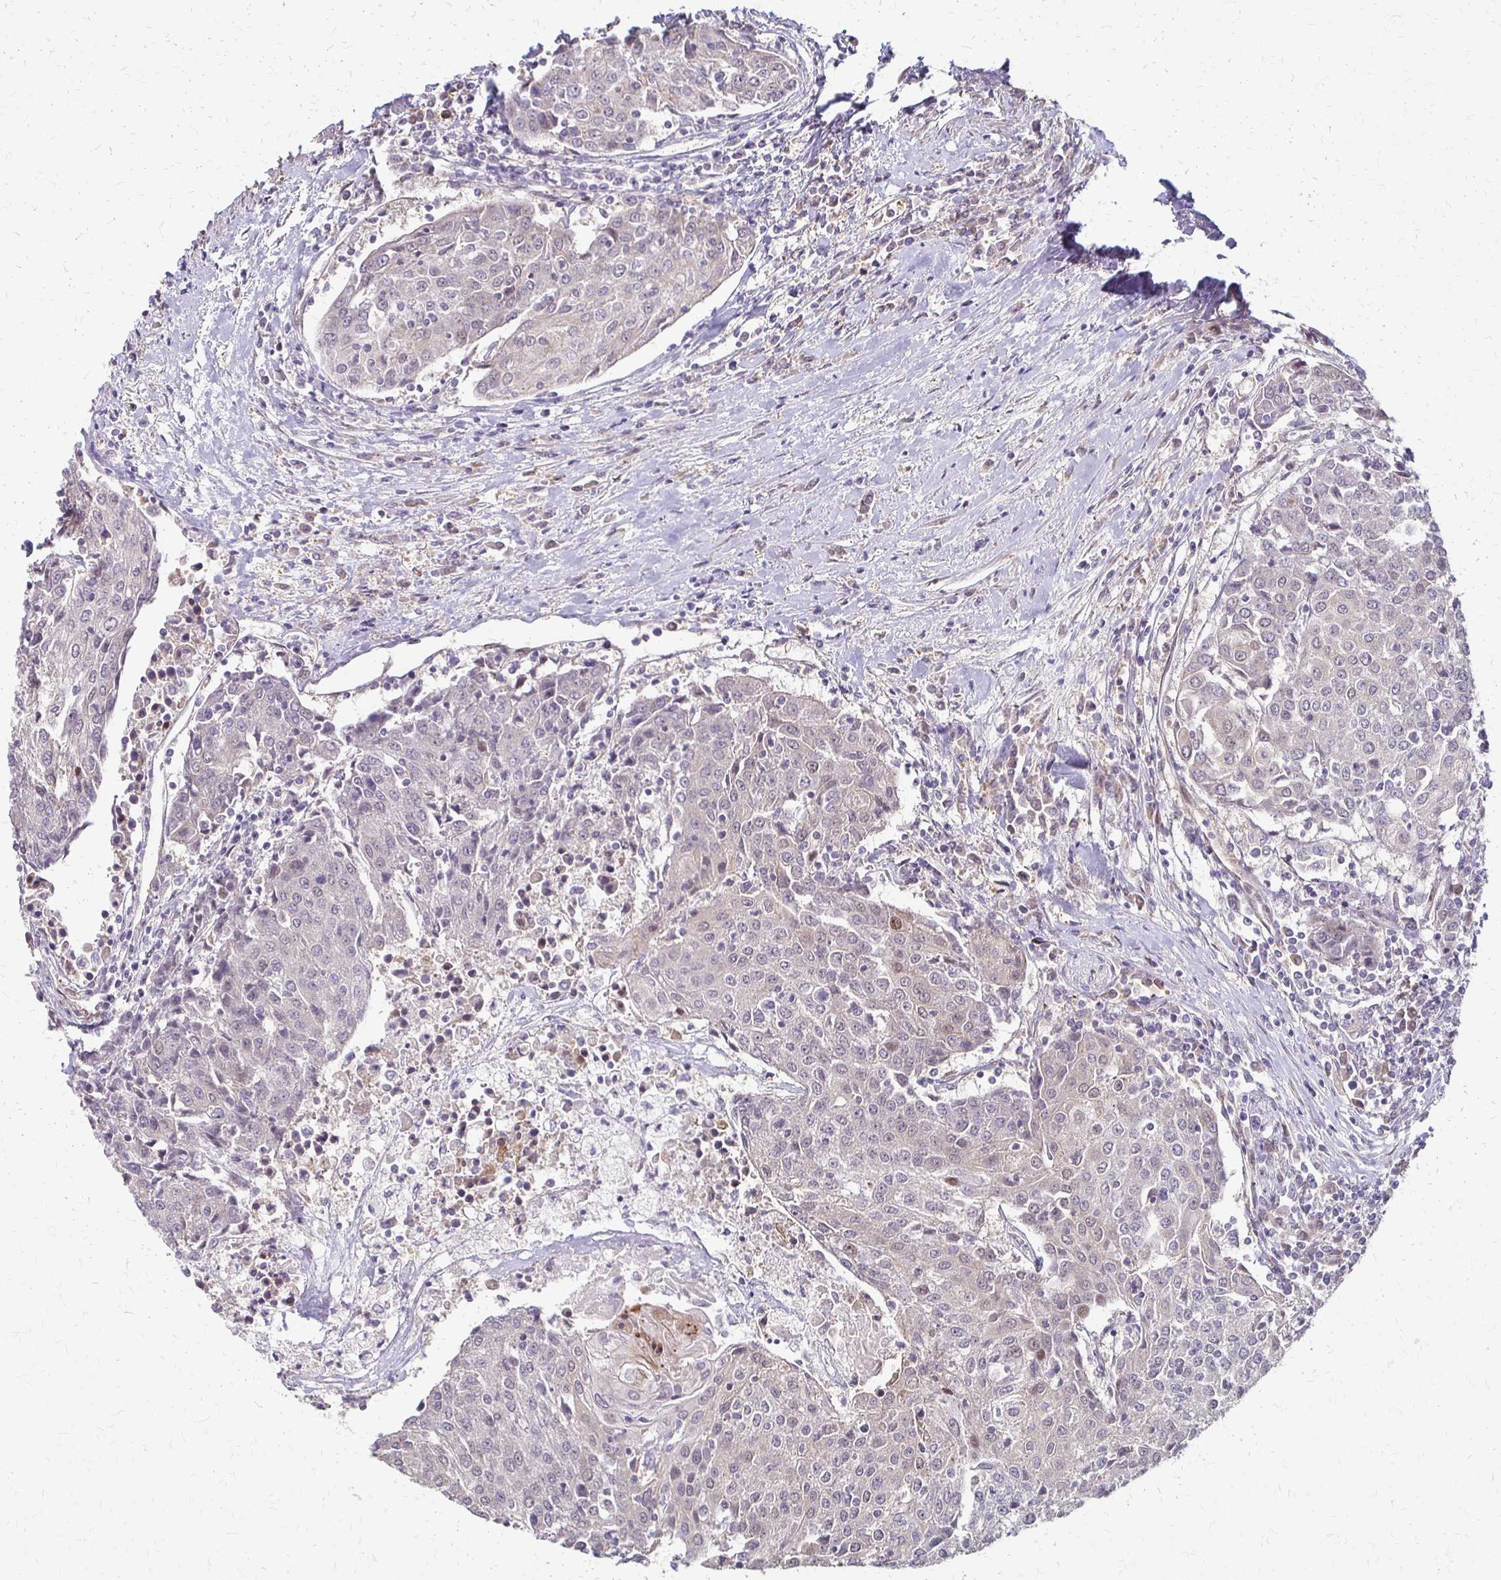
{"staining": {"intensity": "negative", "quantity": "none", "location": "none"}, "tissue": "urothelial cancer", "cell_type": "Tumor cells", "image_type": "cancer", "snomed": [{"axis": "morphology", "description": "Urothelial carcinoma, High grade"}, {"axis": "topography", "description": "Urinary bladder"}], "caption": "Tumor cells are negative for brown protein staining in high-grade urothelial carcinoma.", "gene": "CFL2", "patient": {"sex": "female", "age": 85}}